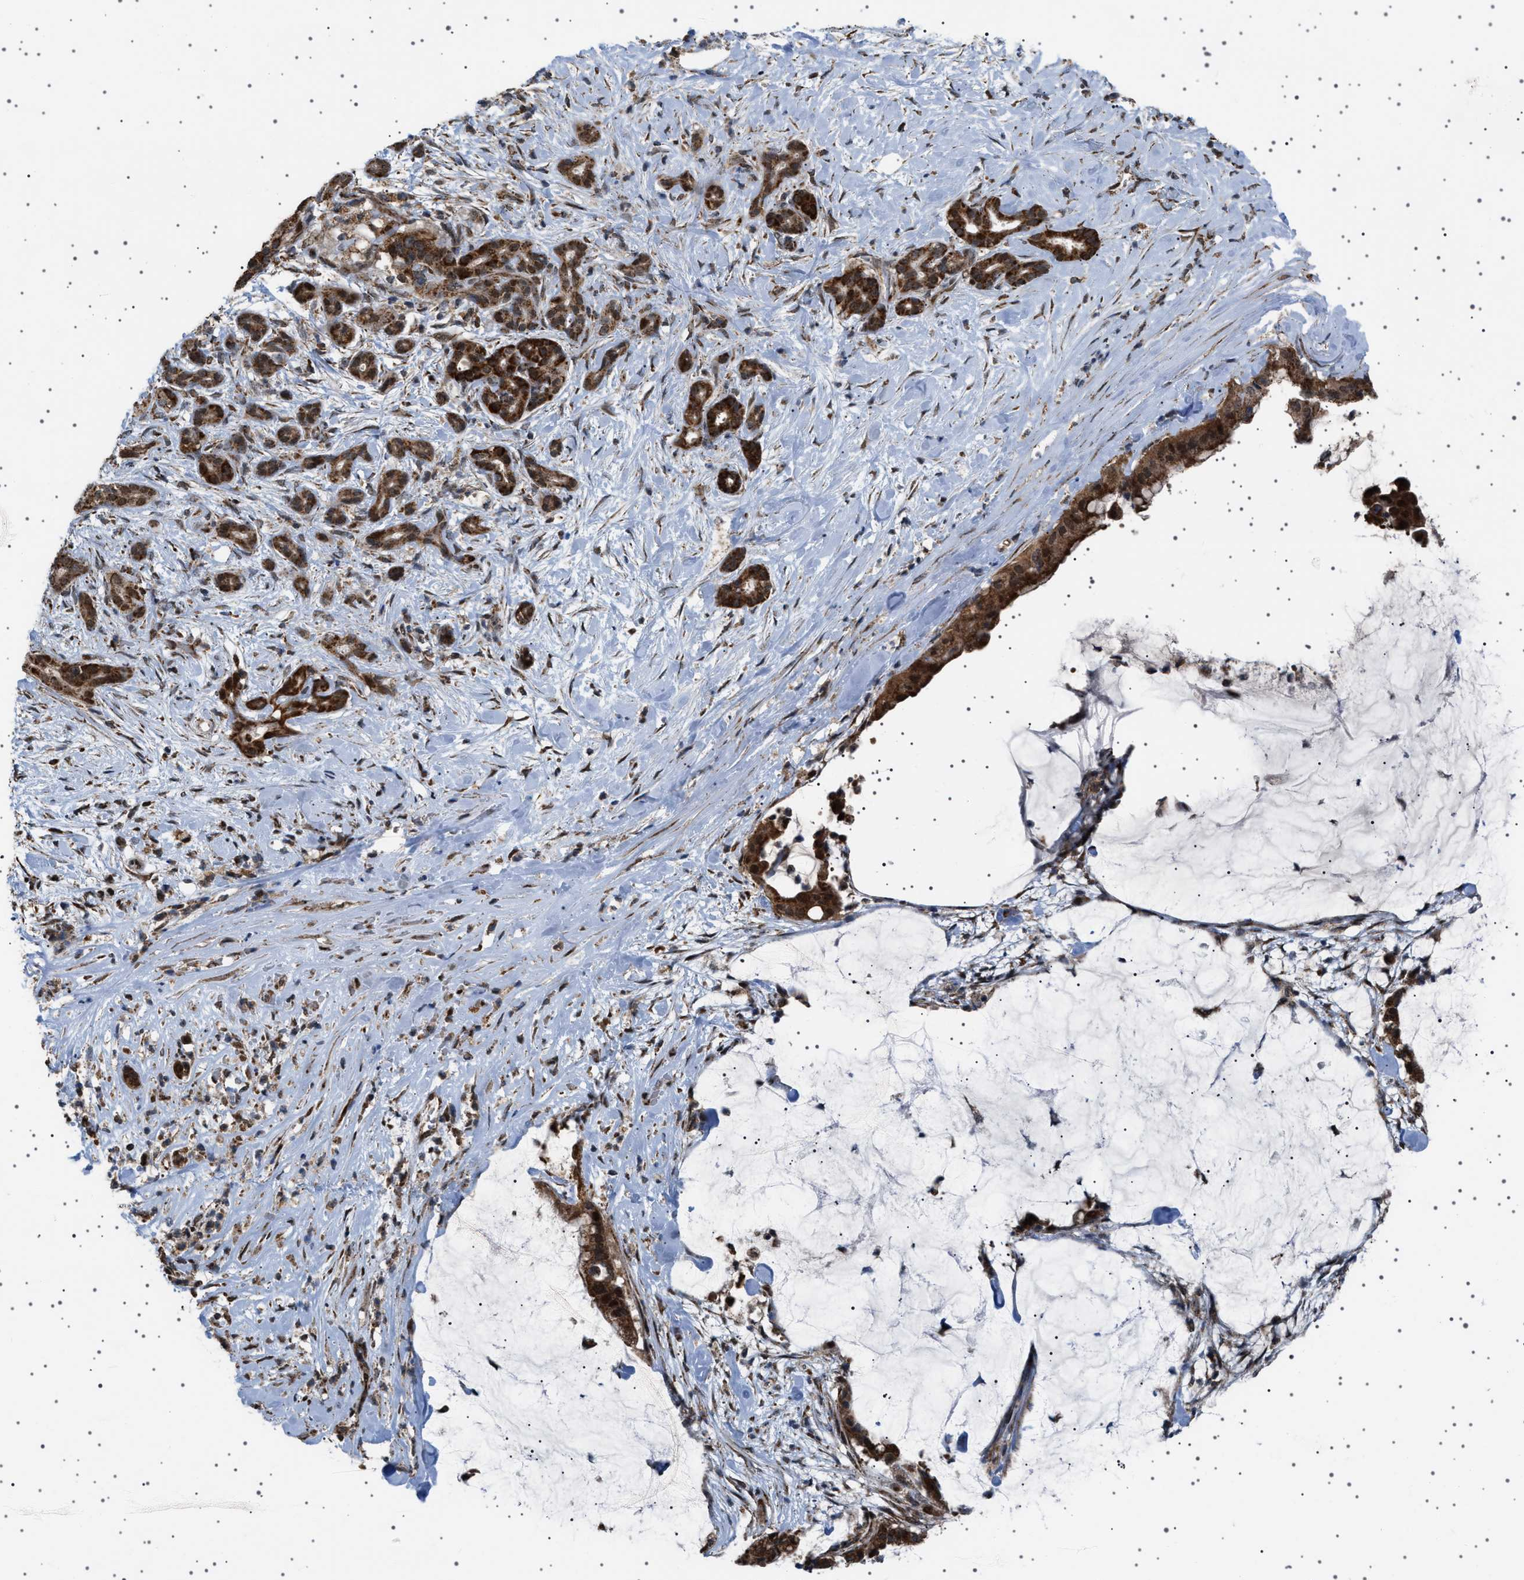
{"staining": {"intensity": "strong", "quantity": ">75%", "location": "cytoplasmic/membranous,nuclear"}, "tissue": "pancreatic cancer", "cell_type": "Tumor cells", "image_type": "cancer", "snomed": [{"axis": "morphology", "description": "Adenocarcinoma, NOS"}, {"axis": "topography", "description": "Pancreas"}], "caption": "Protein staining exhibits strong cytoplasmic/membranous and nuclear positivity in approximately >75% of tumor cells in adenocarcinoma (pancreatic). Nuclei are stained in blue.", "gene": "MELK", "patient": {"sex": "male", "age": 41}}